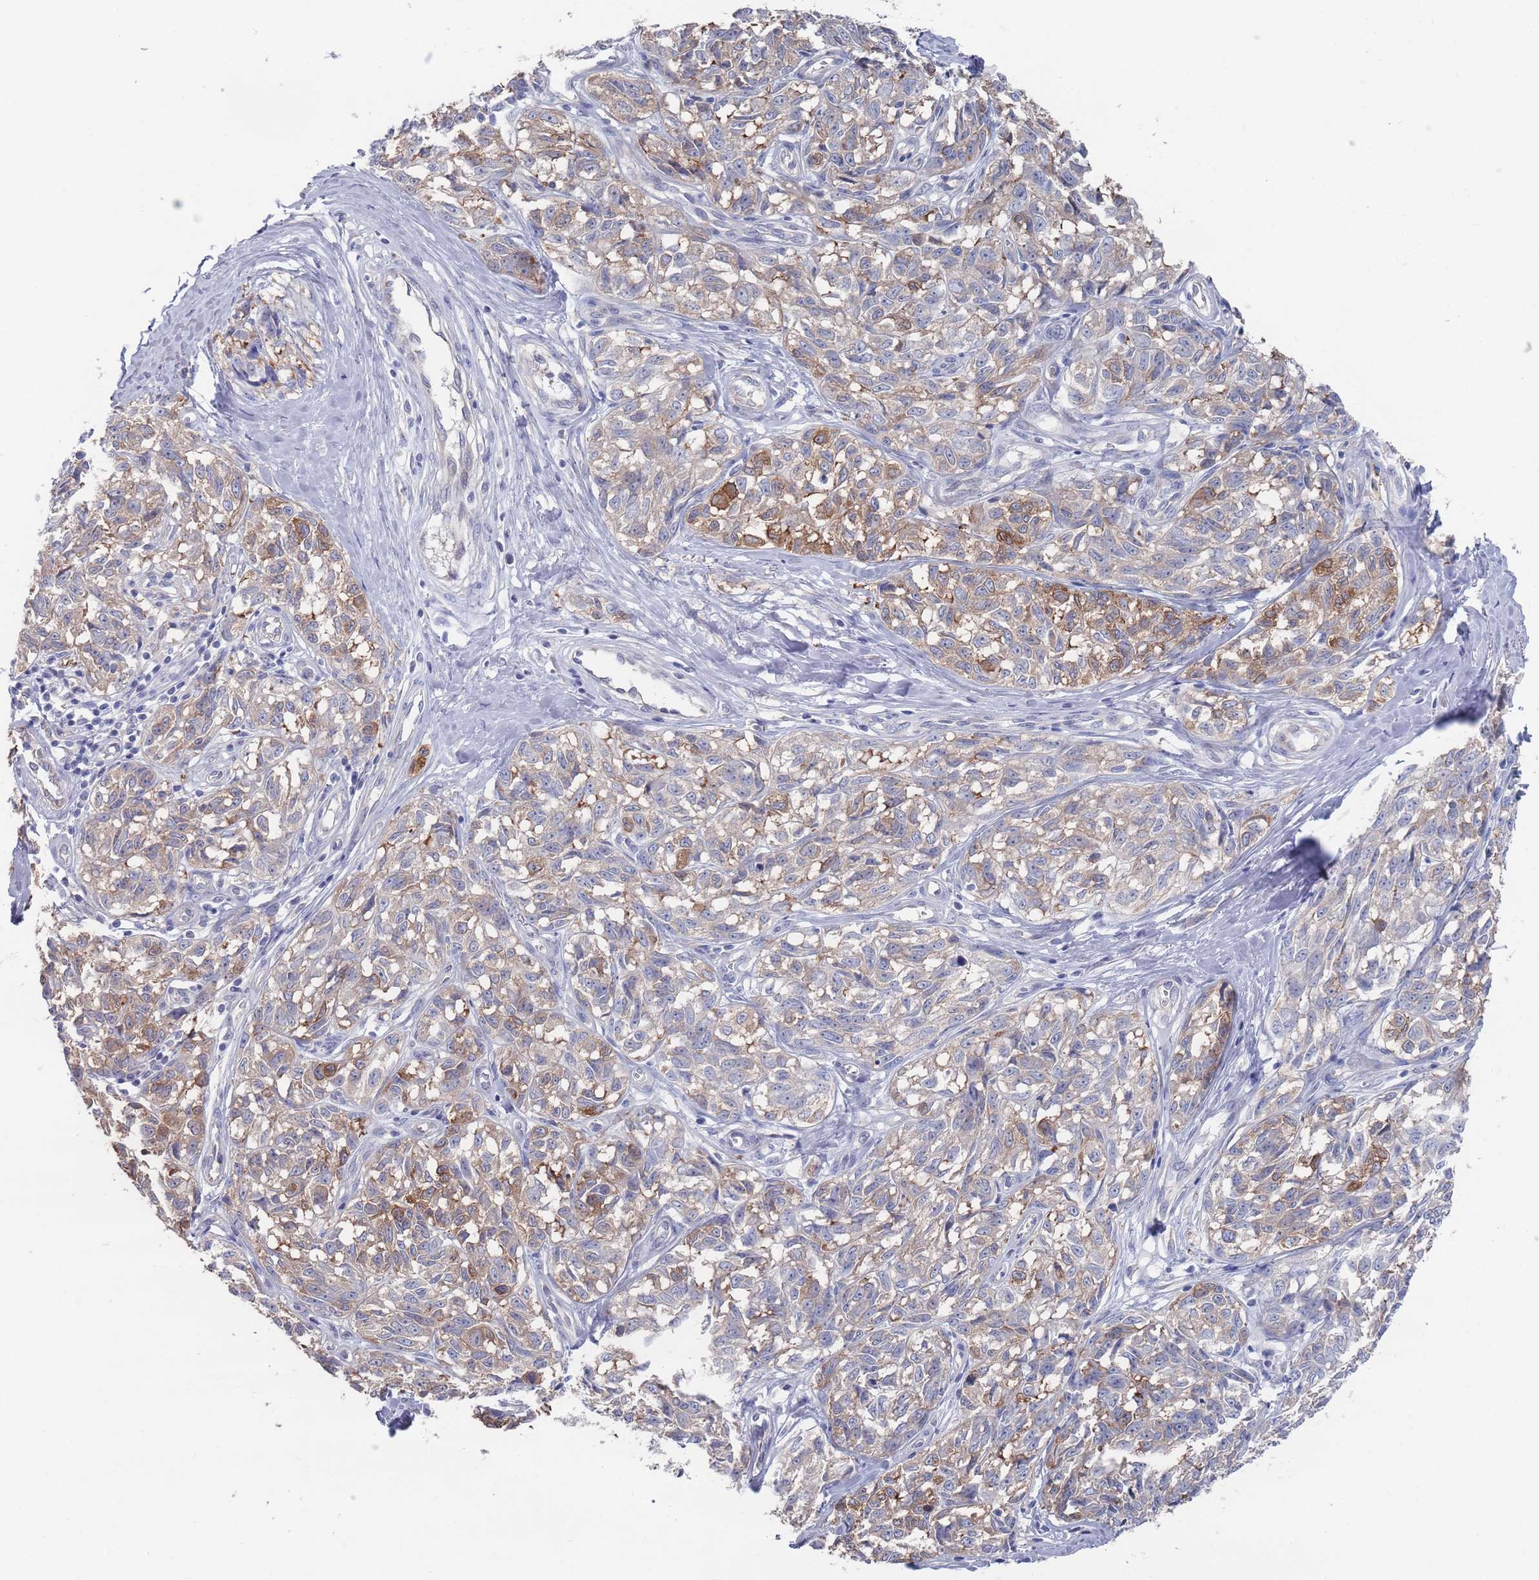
{"staining": {"intensity": "moderate", "quantity": "<25%", "location": "cytoplasmic/membranous"}, "tissue": "melanoma", "cell_type": "Tumor cells", "image_type": "cancer", "snomed": [{"axis": "morphology", "description": "Normal tissue, NOS"}, {"axis": "morphology", "description": "Malignant melanoma, NOS"}, {"axis": "topography", "description": "Skin"}], "caption": "This is an image of immunohistochemistry staining of malignant melanoma, which shows moderate expression in the cytoplasmic/membranous of tumor cells.", "gene": "TMCO3", "patient": {"sex": "female", "age": 64}}